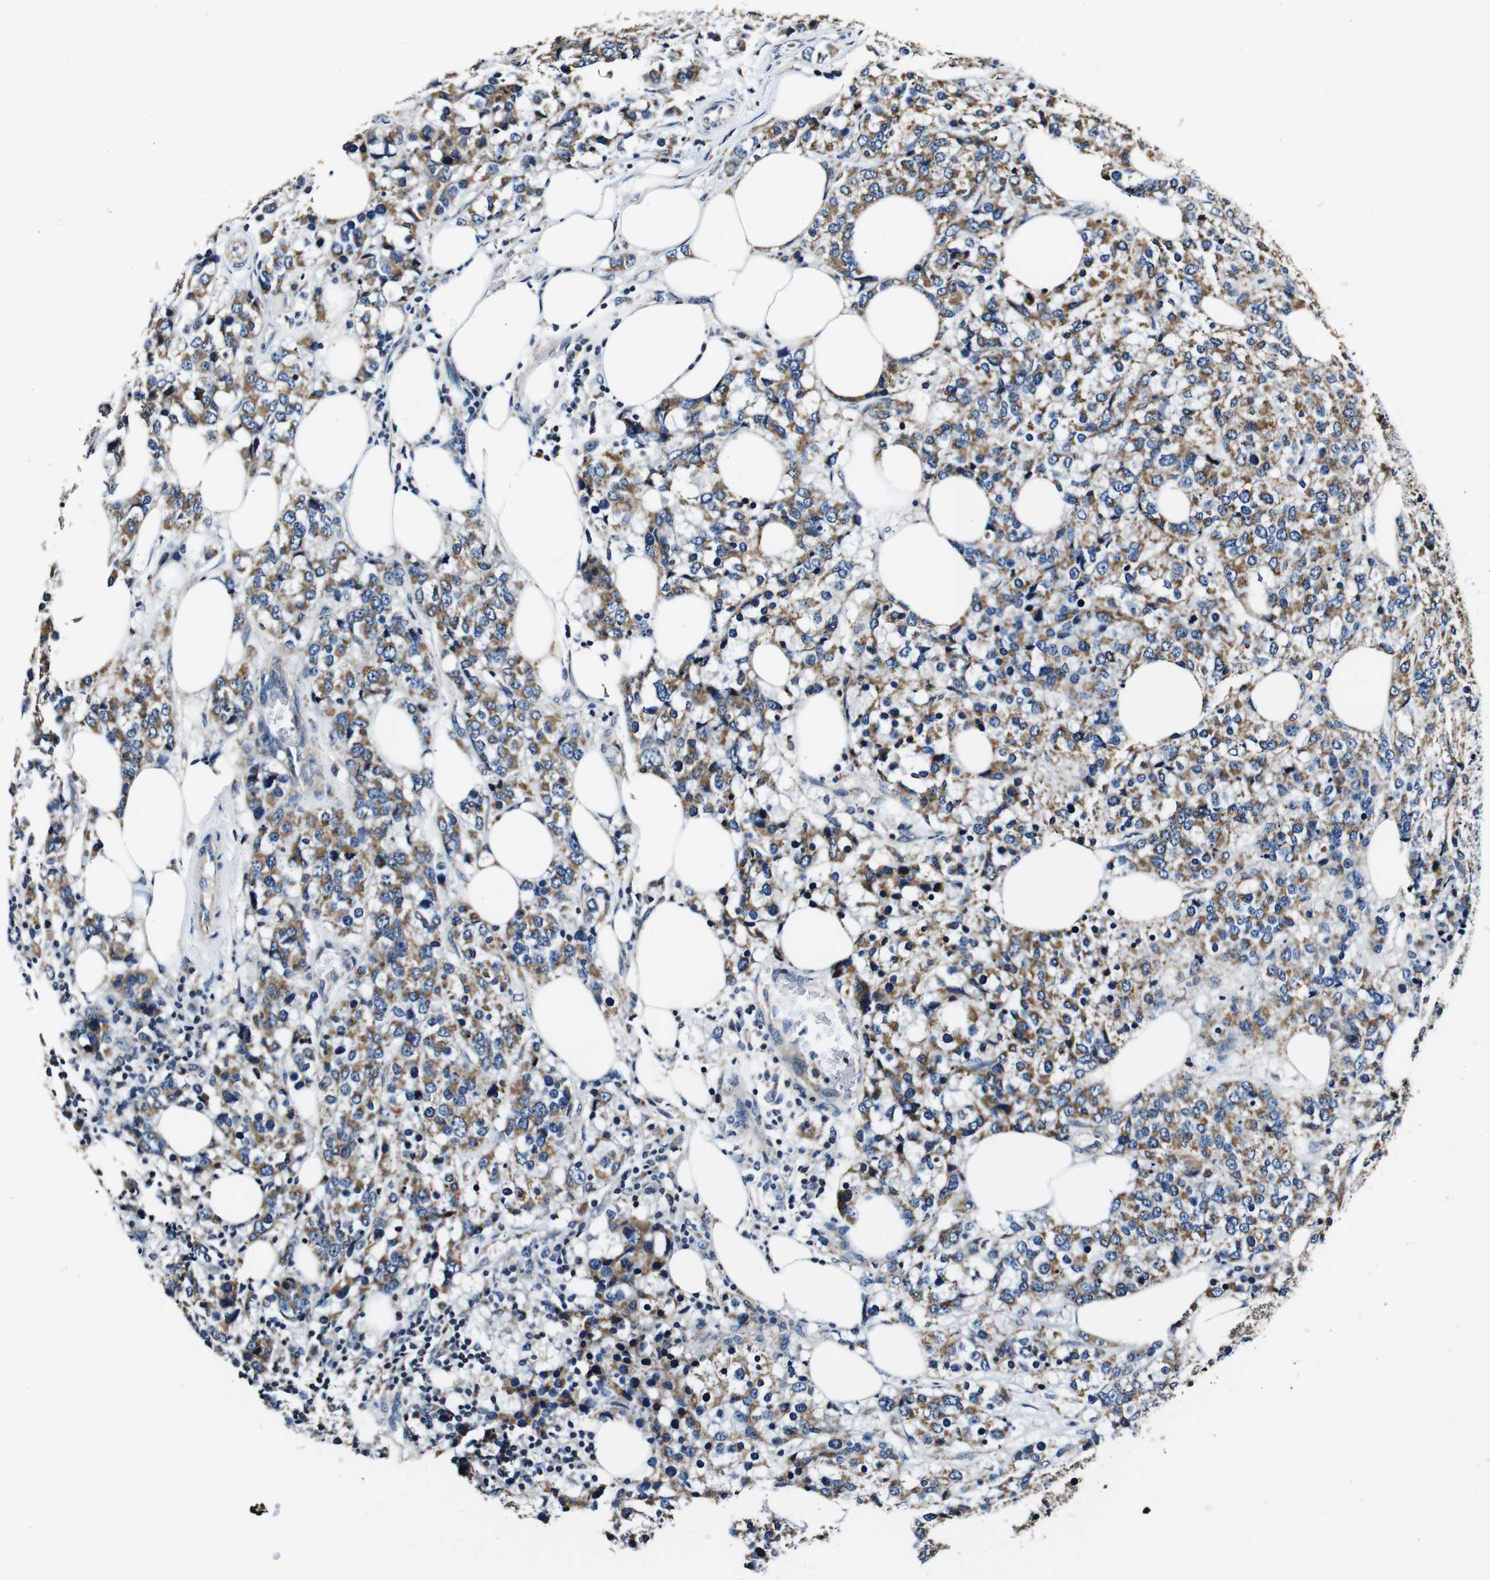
{"staining": {"intensity": "moderate", "quantity": ">75%", "location": "cytoplasmic/membranous"}, "tissue": "breast cancer", "cell_type": "Tumor cells", "image_type": "cancer", "snomed": [{"axis": "morphology", "description": "Lobular carcinoma"}, {"axis": "topography", "description": "Breast"}], "caption": "Breast cancer stained with immunohistochemistry demonstrates moderate cytoplasmic/membranous expression in about >75% of tumor cells.", "gene": "HK1", "patient": {"sex": "female", "age": 59}}